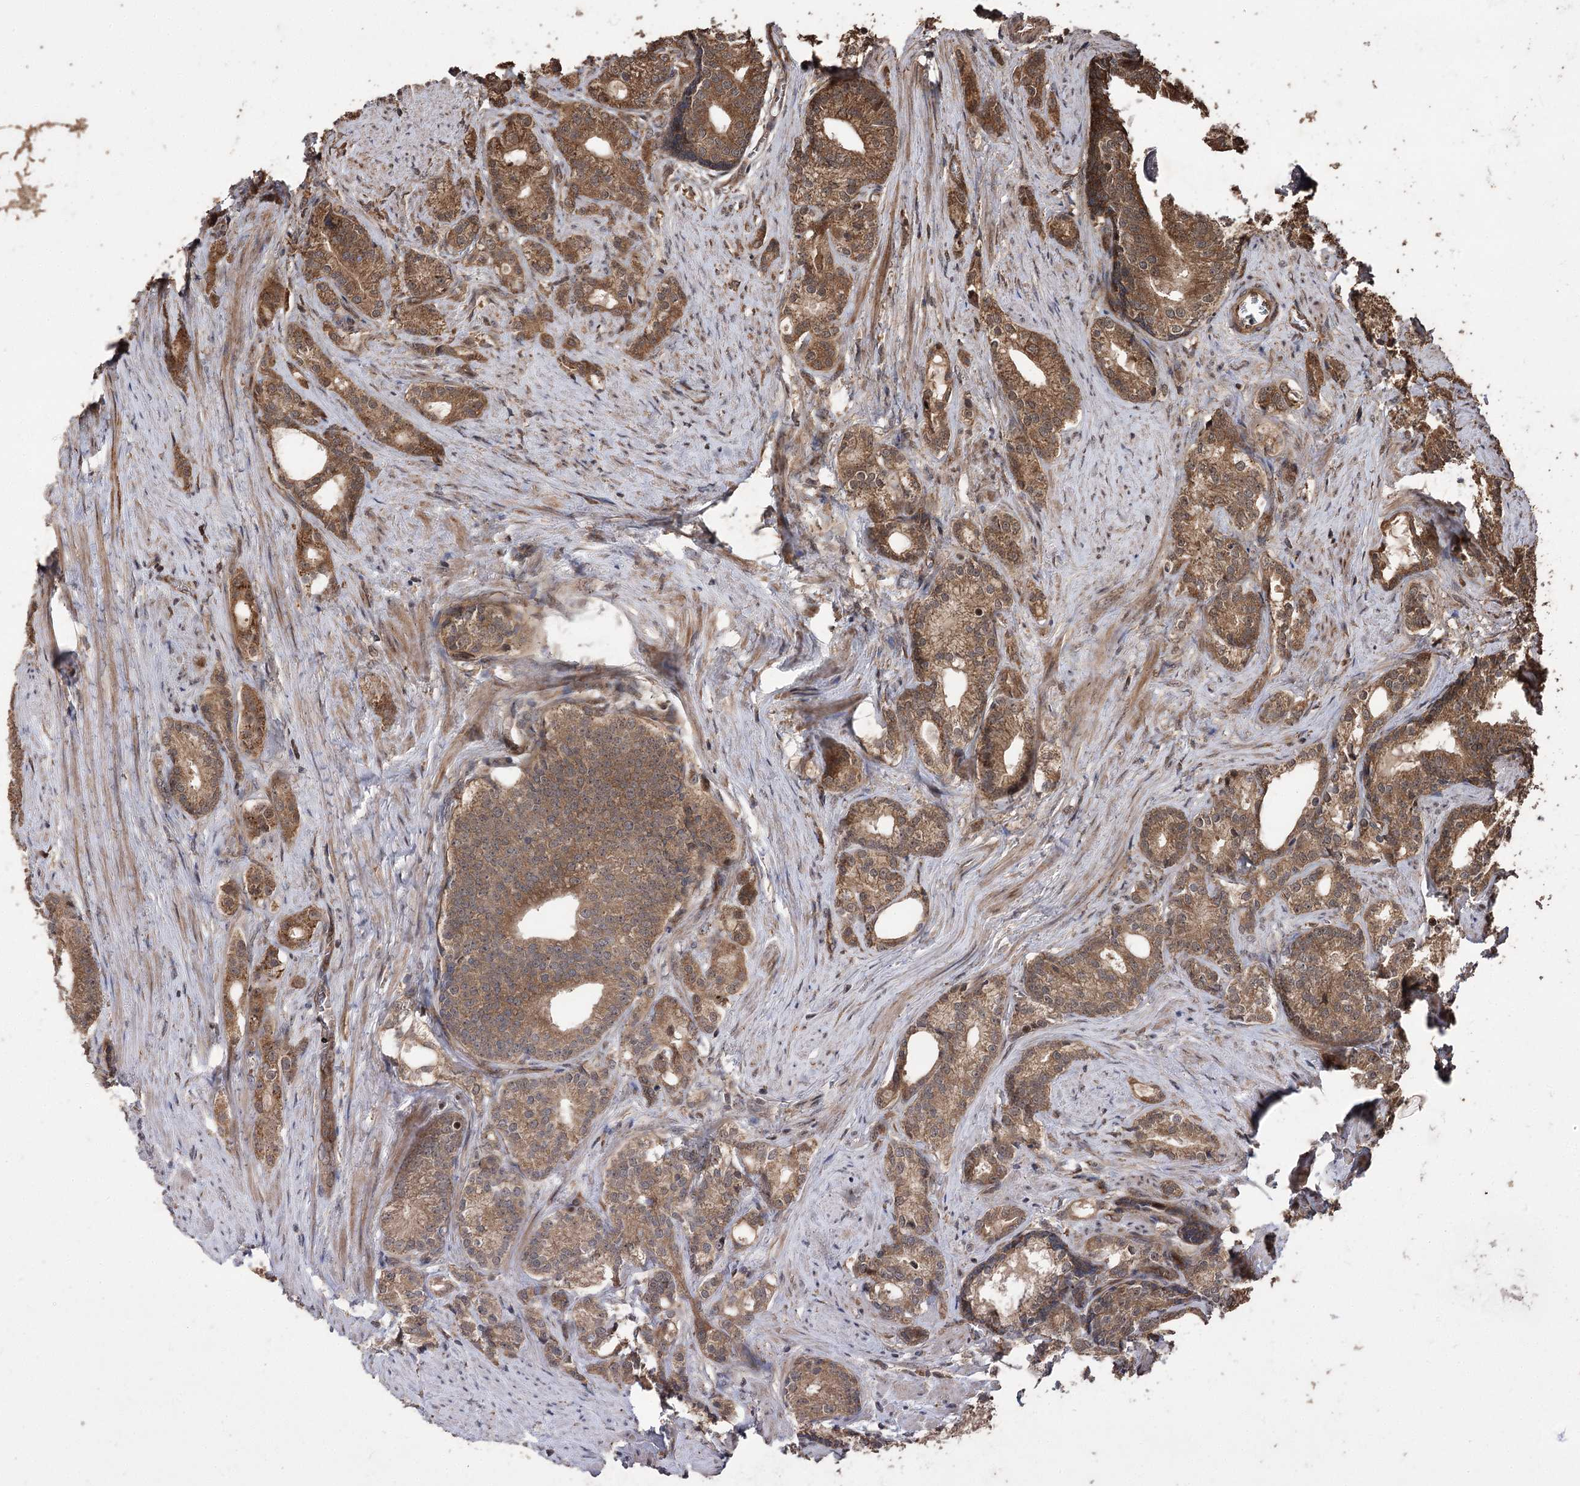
{"staining": {"intensity": "moderate", "quantity": ">75%", "location": "cytoplasmic/membranous"}, "tissue": "prostate cancer", "cell_type": "Tumor cells", "image_type": "cancer", "snomed": [{"axis": "morphology", "description": "Adenocarcinoma, Low grade"}, {"axis": "topography", "description": "Prostate"}], "caption": "Moderate cytoplasmic/membranous positivity for a protein is appreciated in approximately >75% of tumor cells of low-grade adenocarcinoma (prostate) using immunohistochemistry.", "gene": "RASSF3", "patient": {"sex": "male", "age": 71}}